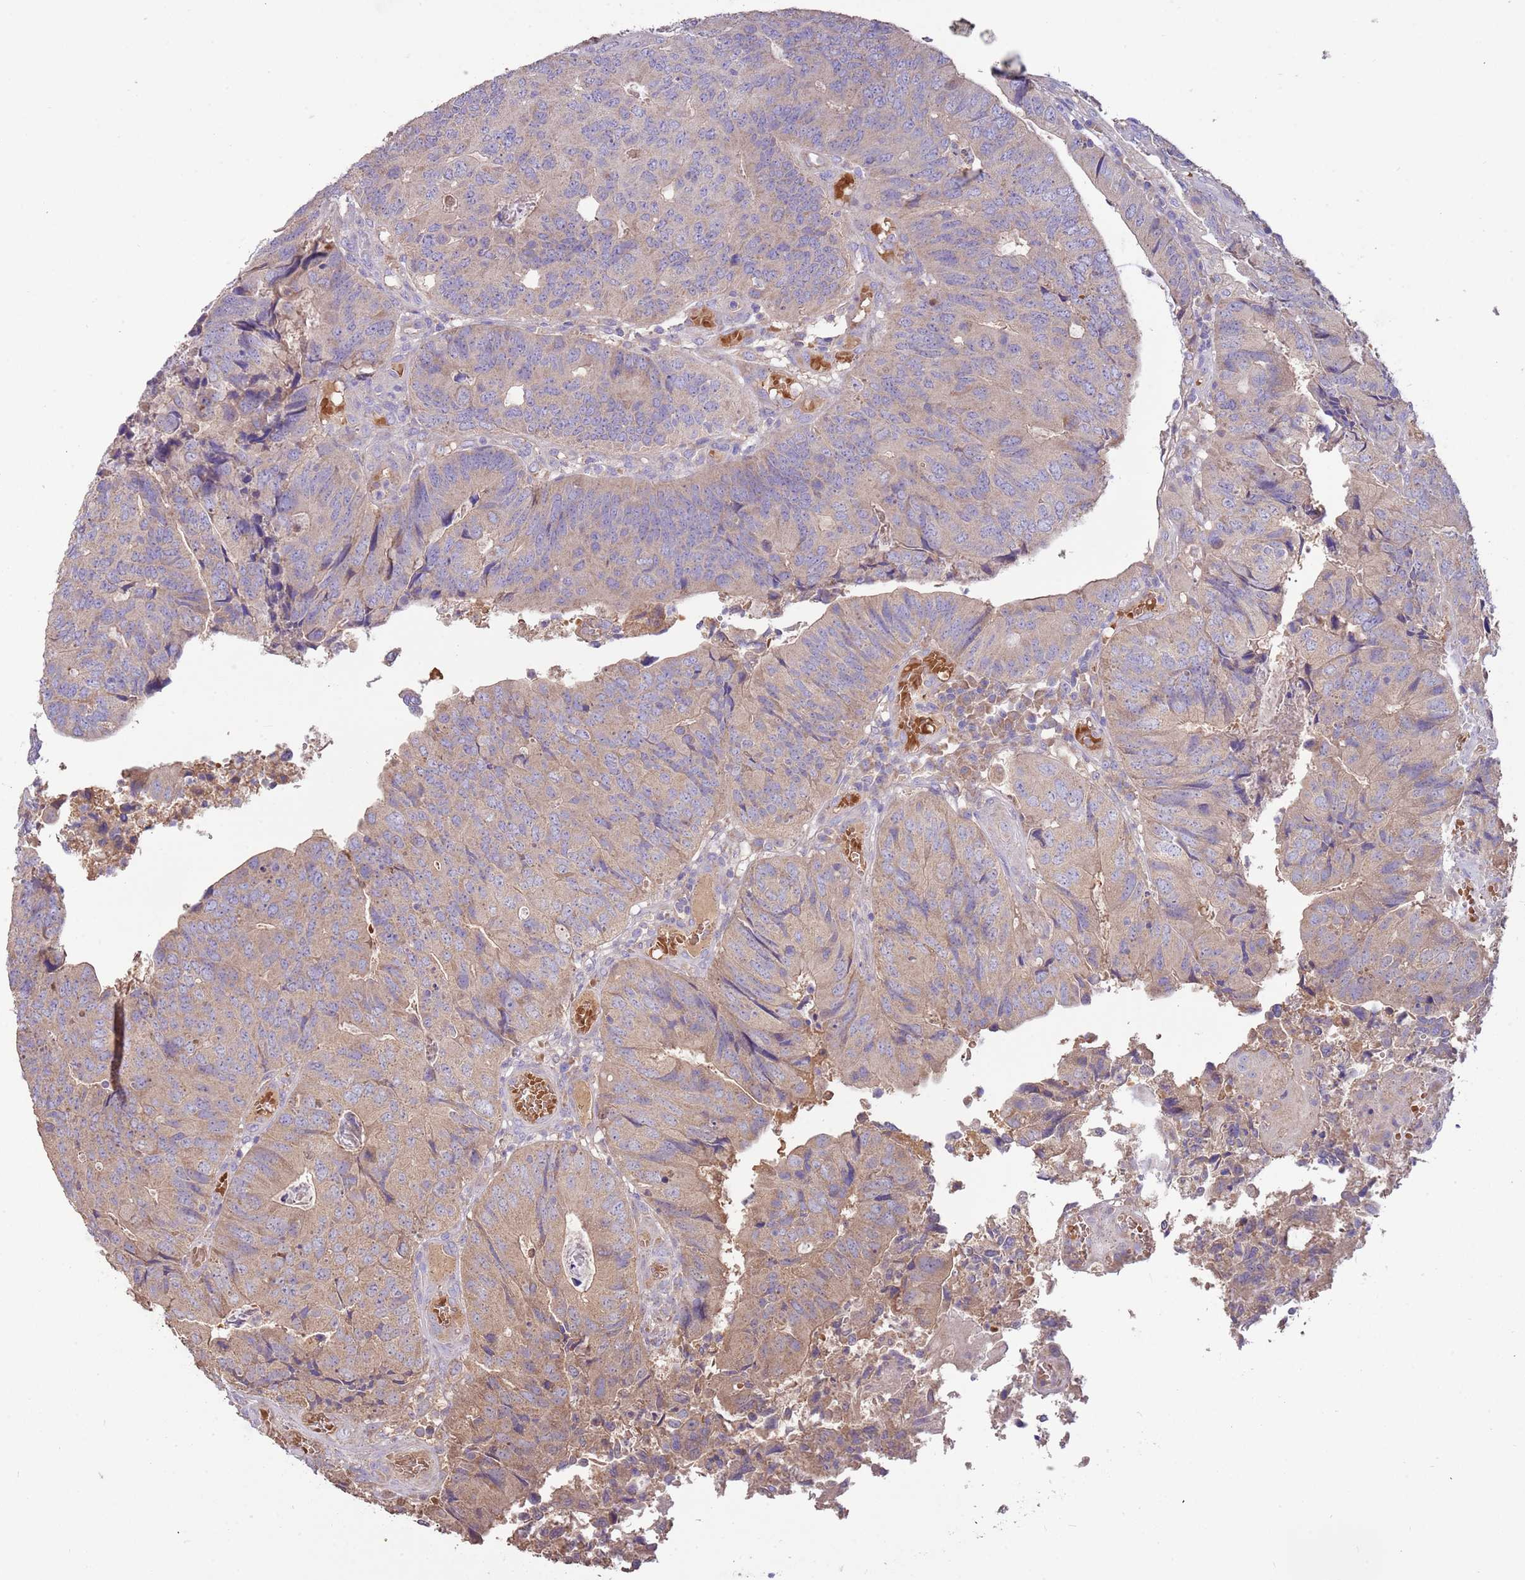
{"staining": {"intensity": "weak", "quantity": ">75%", "location": "cytoplasmic/membranous"}, "tissue": "colorectal cancer", "cell_type": "Tumor cells", "image_type": "cancer", "snomed": [{"axis": "morphology", "description": "Adenocarcinoma, NOS"}, {"axis": "topography", "description": "Colon"}], "caption": "Immunohistochemistry (IHC) photomicrograph of human colorectal cancer (adenocarcinoma) stained for a protein (brown), which reveals low levels of weak cytoplasmic/membranous positivity in about >75% of tumor cells.", "gene": "TRMO", "patient": {"sex": "female", "age": 67}}